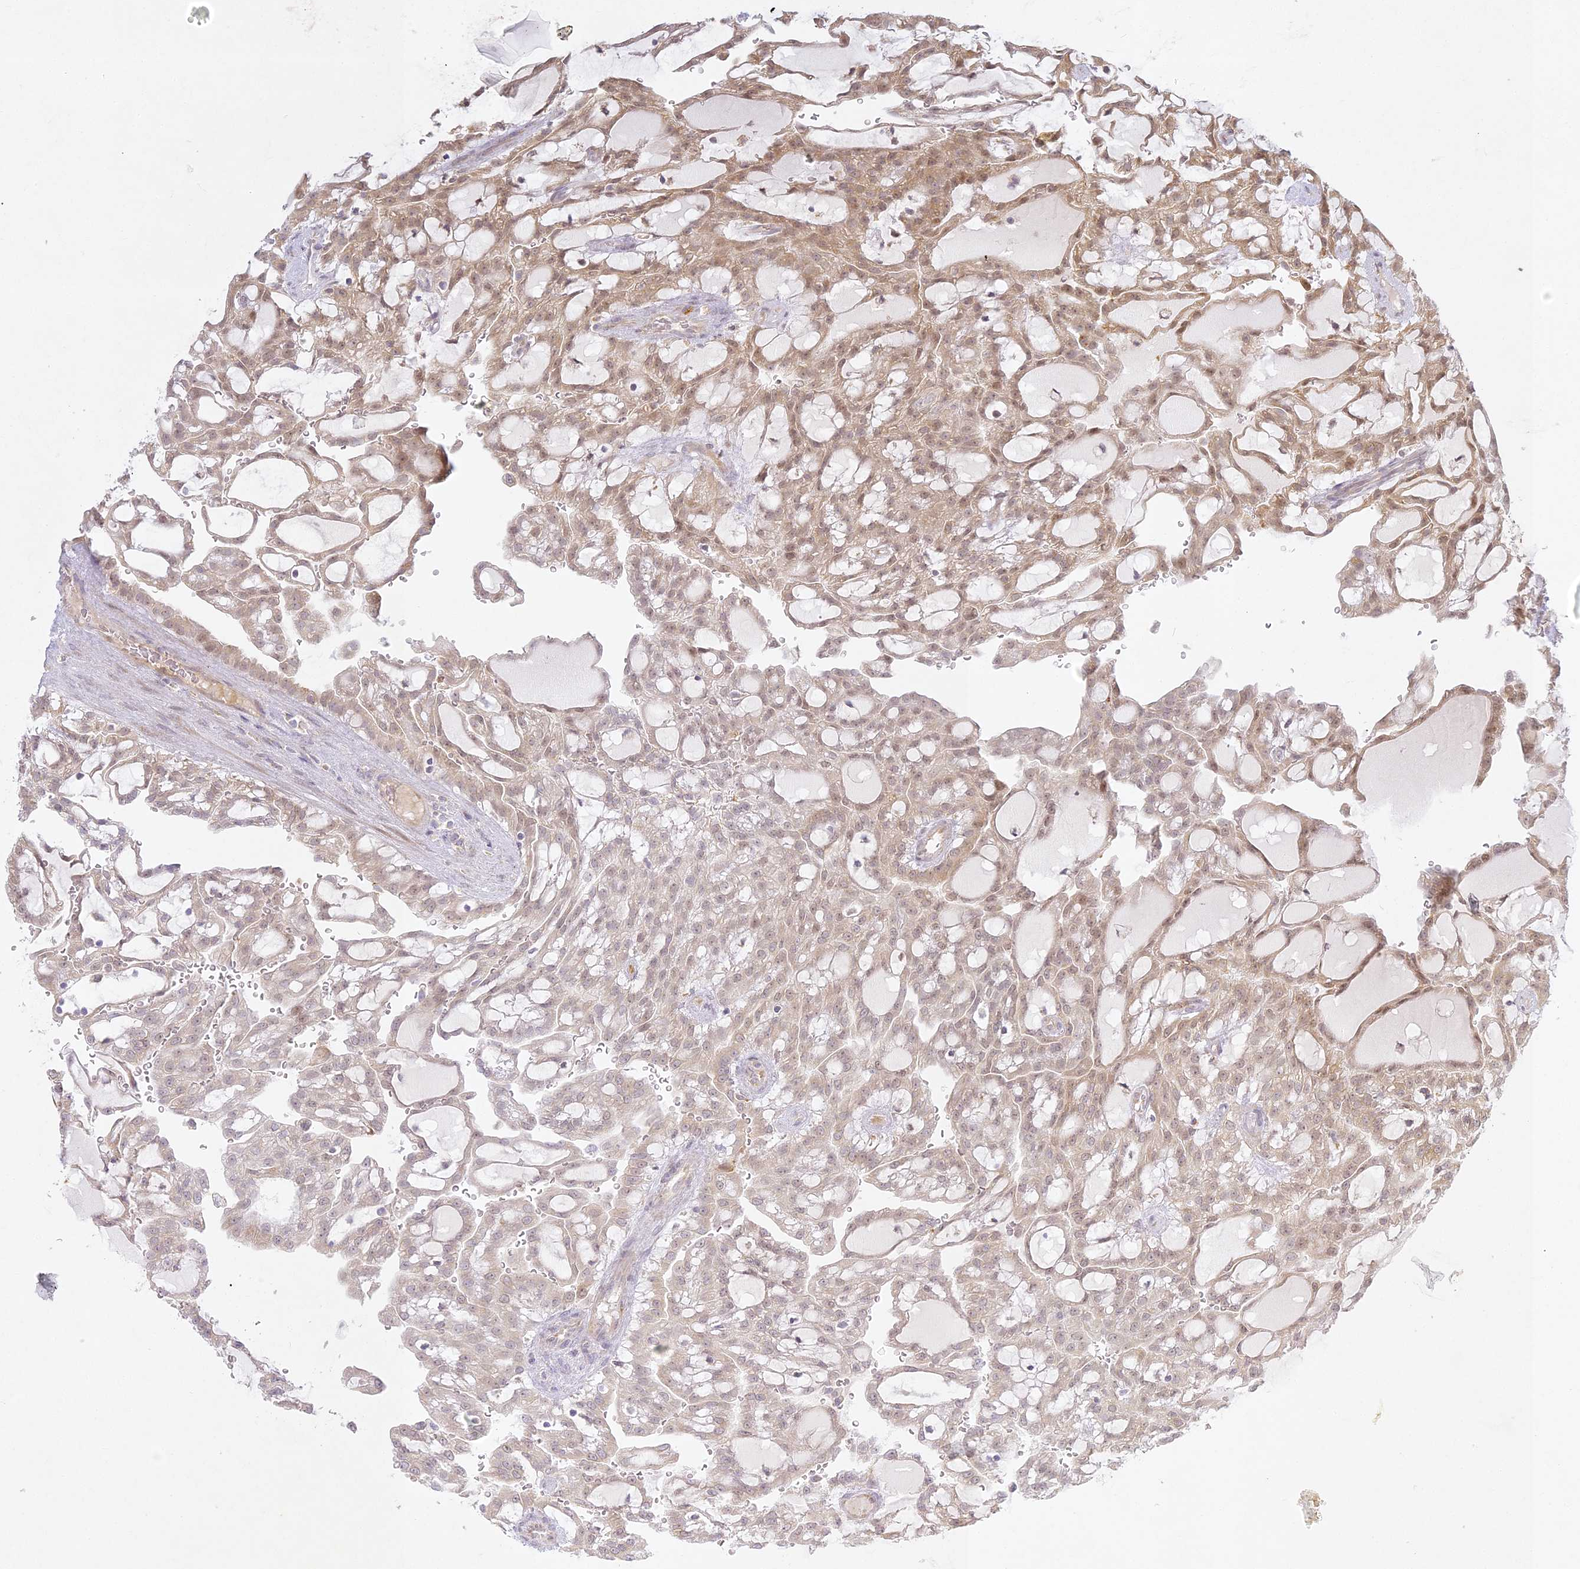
{"staining": {"intensity": "weak", "quantity": "25%-75%", "location": "cytoplasmic/membranous,nuclear"}, "tissue": "renal cancer", "cell_type": "Tumor cells", "image_type": "cancer", "snomed": [{"axis": "morphology", "description": "Adenocarcinoma, NOS"}, {"axis": "topography", "description": "Kidney"}], "caption": "Immunohistochemistry (IHC) (DAB (3,3'-diaminobenzidine)) staining of renal adenocarcinoma demonstrates weak cytoplasmic/membranous and nuclear protein staining in approximately 25%-75% of tumor cells. Using DAB (brown) and hematoxylin (blue) stains, captured at high magnification using brightfield microscopy.", "gene": "SLC30A5", "patient": {"sex": "male", "age": 63}}